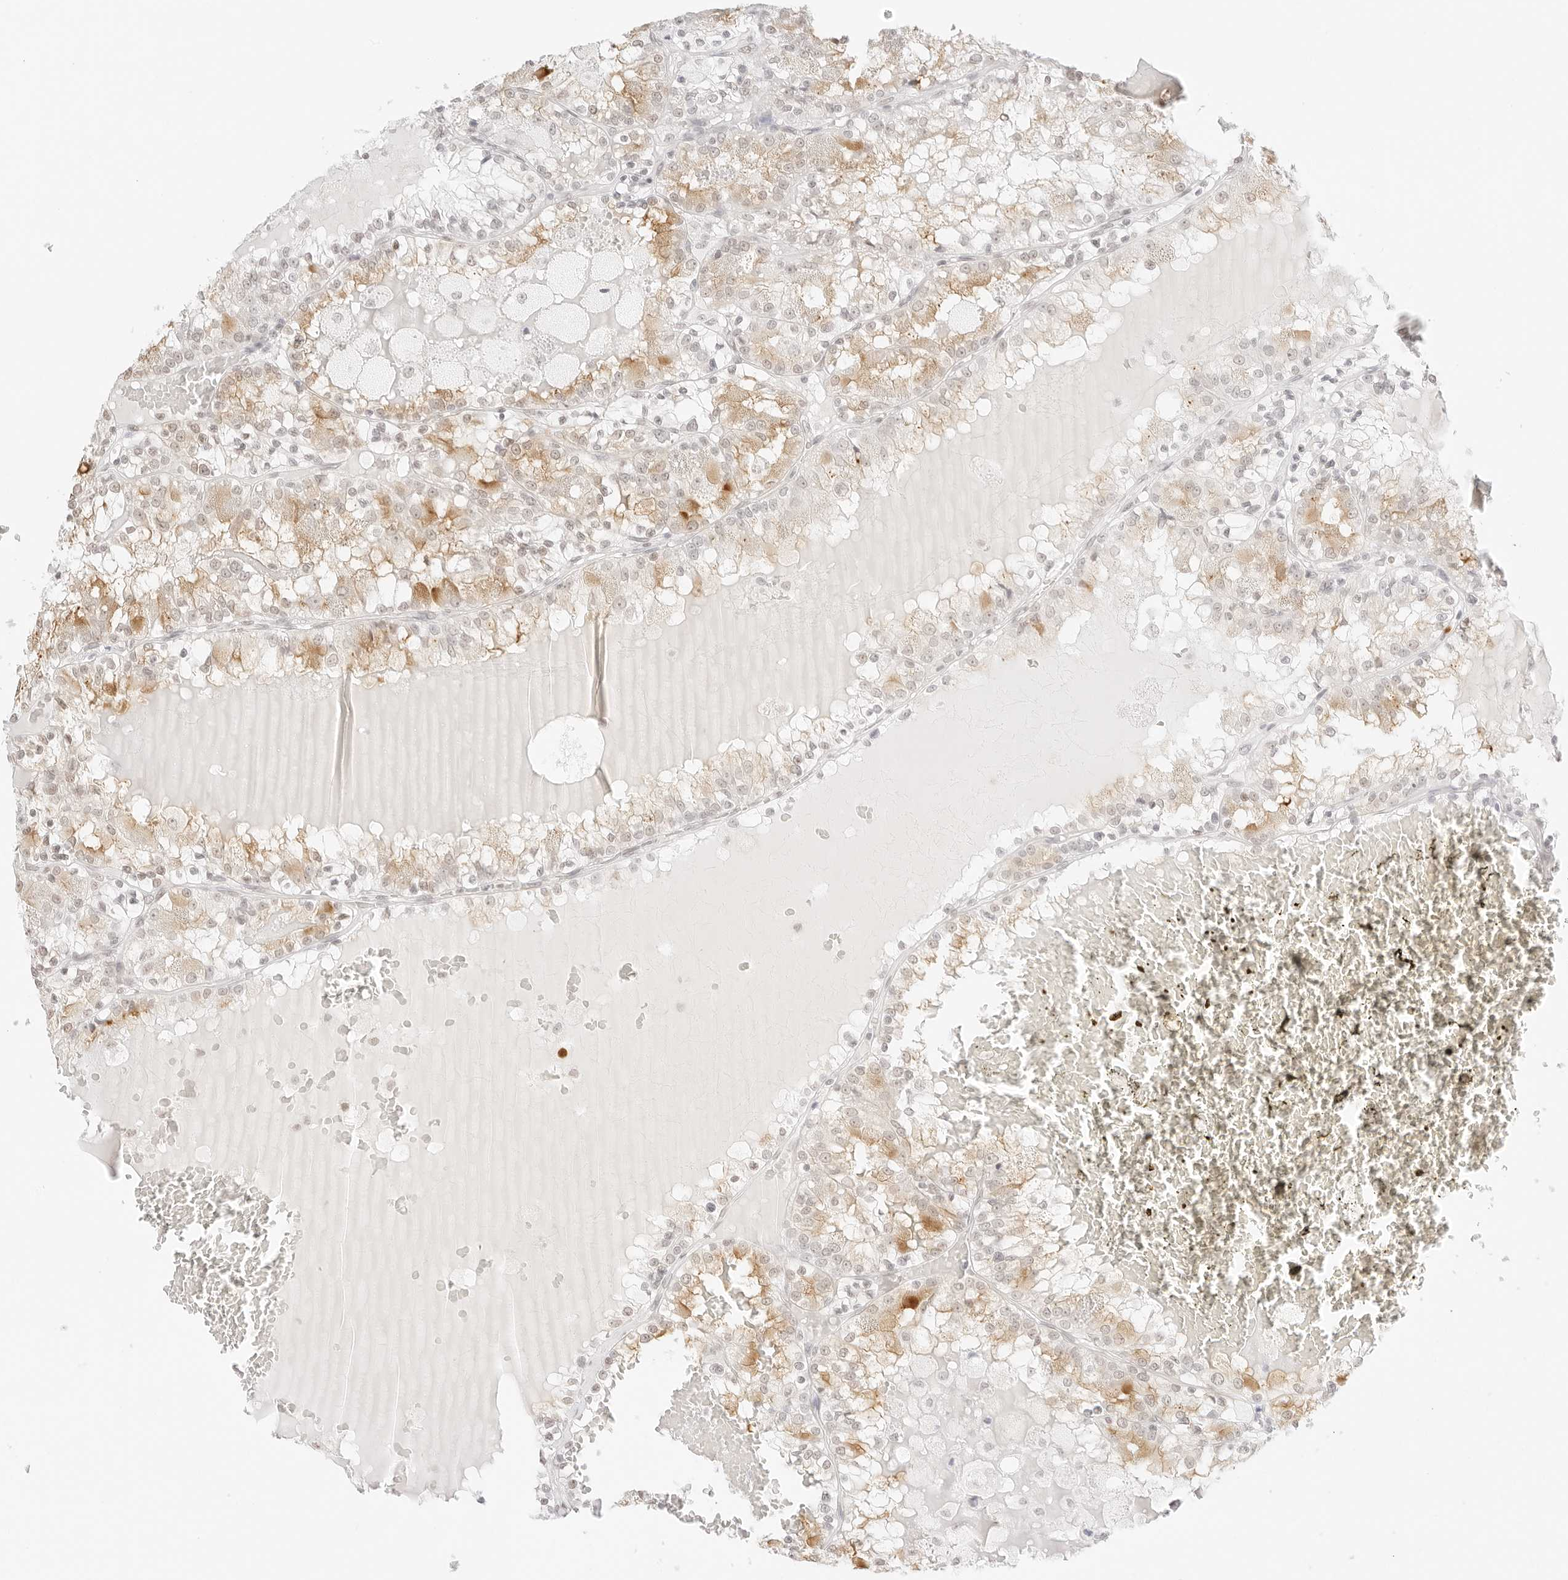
{"staining": {"intensity": "moderate", "quantity": "25%-75%", "location": "cytoplasmic/membranous"}, "tissue": "renal cancer", "cell_type": "Tumor cells", "image_type": "cancer", "snomed": [{"axis": "morphology", "description": "Adenocarcinoma, NOS"}, {"axis": "topography", "description": "Kidney"}], "caption": "IHC staining of renal cancer, which shows medium levels of moderate cytoplasmic/membranous expression in approximately 25%-75% of tumor cells indicating moderate cytoplasmic/membranous protein positivity. The staining was performed using DAB (brown) for protein detection and nuclei were counterstained in hematoxylin (blue).", "gene": "FBLN5", "patient": {"sex": "female", "age": 56}}